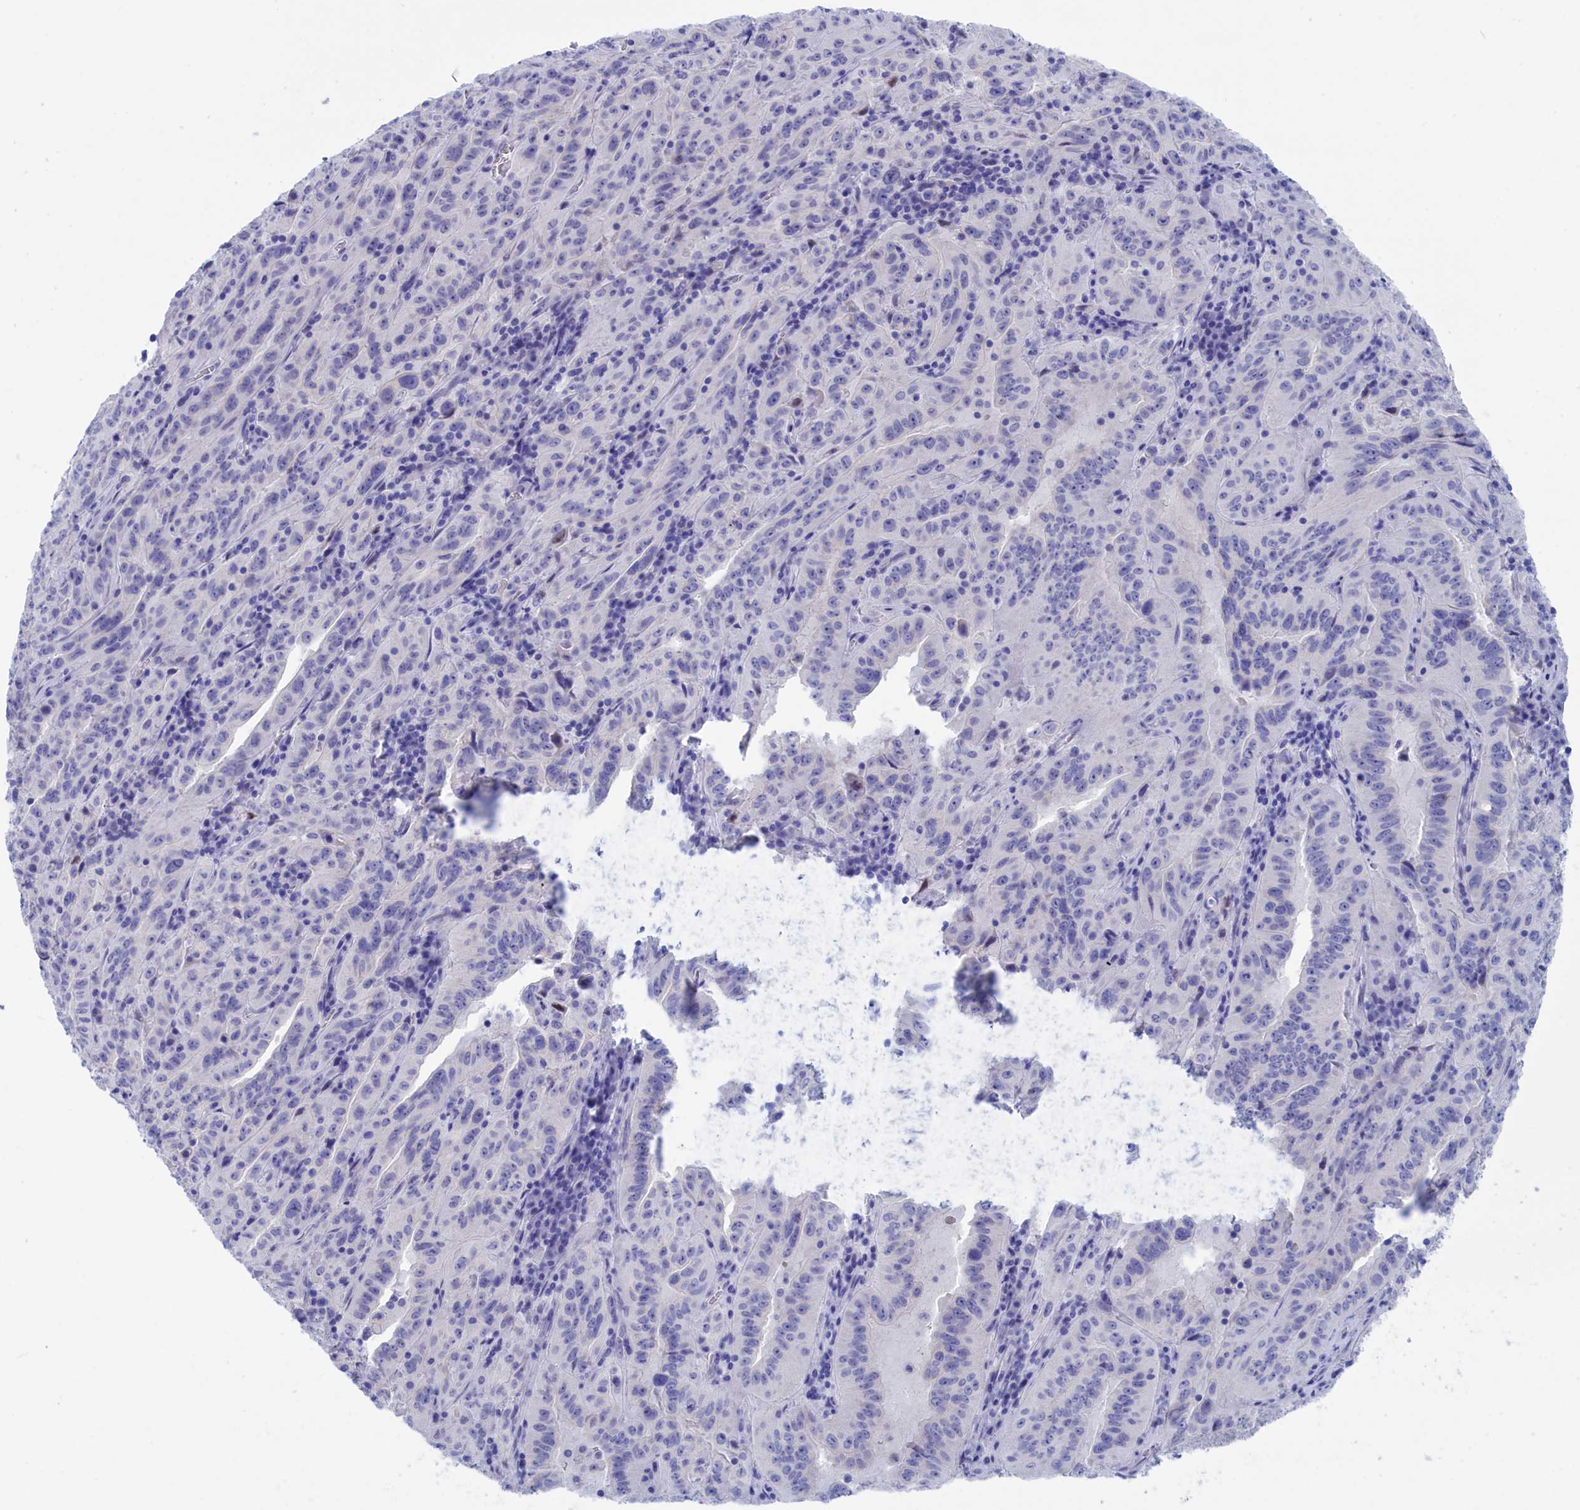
{"staining": {"intensity": "negative", "quantity": "none", "location": "none"}, "tissue": "pancreatic cancer", "cell_type": "Tumor cells", "image_type": "cancer", "snomed": [{"axis": "morphology", "description": "Adenocarcinoma, NOS"}, {"axis": "topography", "description": "Pancreas"}], "caption": "High magnification brightfield microscopy of pancreatic cancer (adenocarcinoma) stained with DAB (brown) and counterstained with hematoxylin (blue): tumor cells show no significant staining.", "gene": "WDR83", "patient": {"sex": "male", "age": 63}}